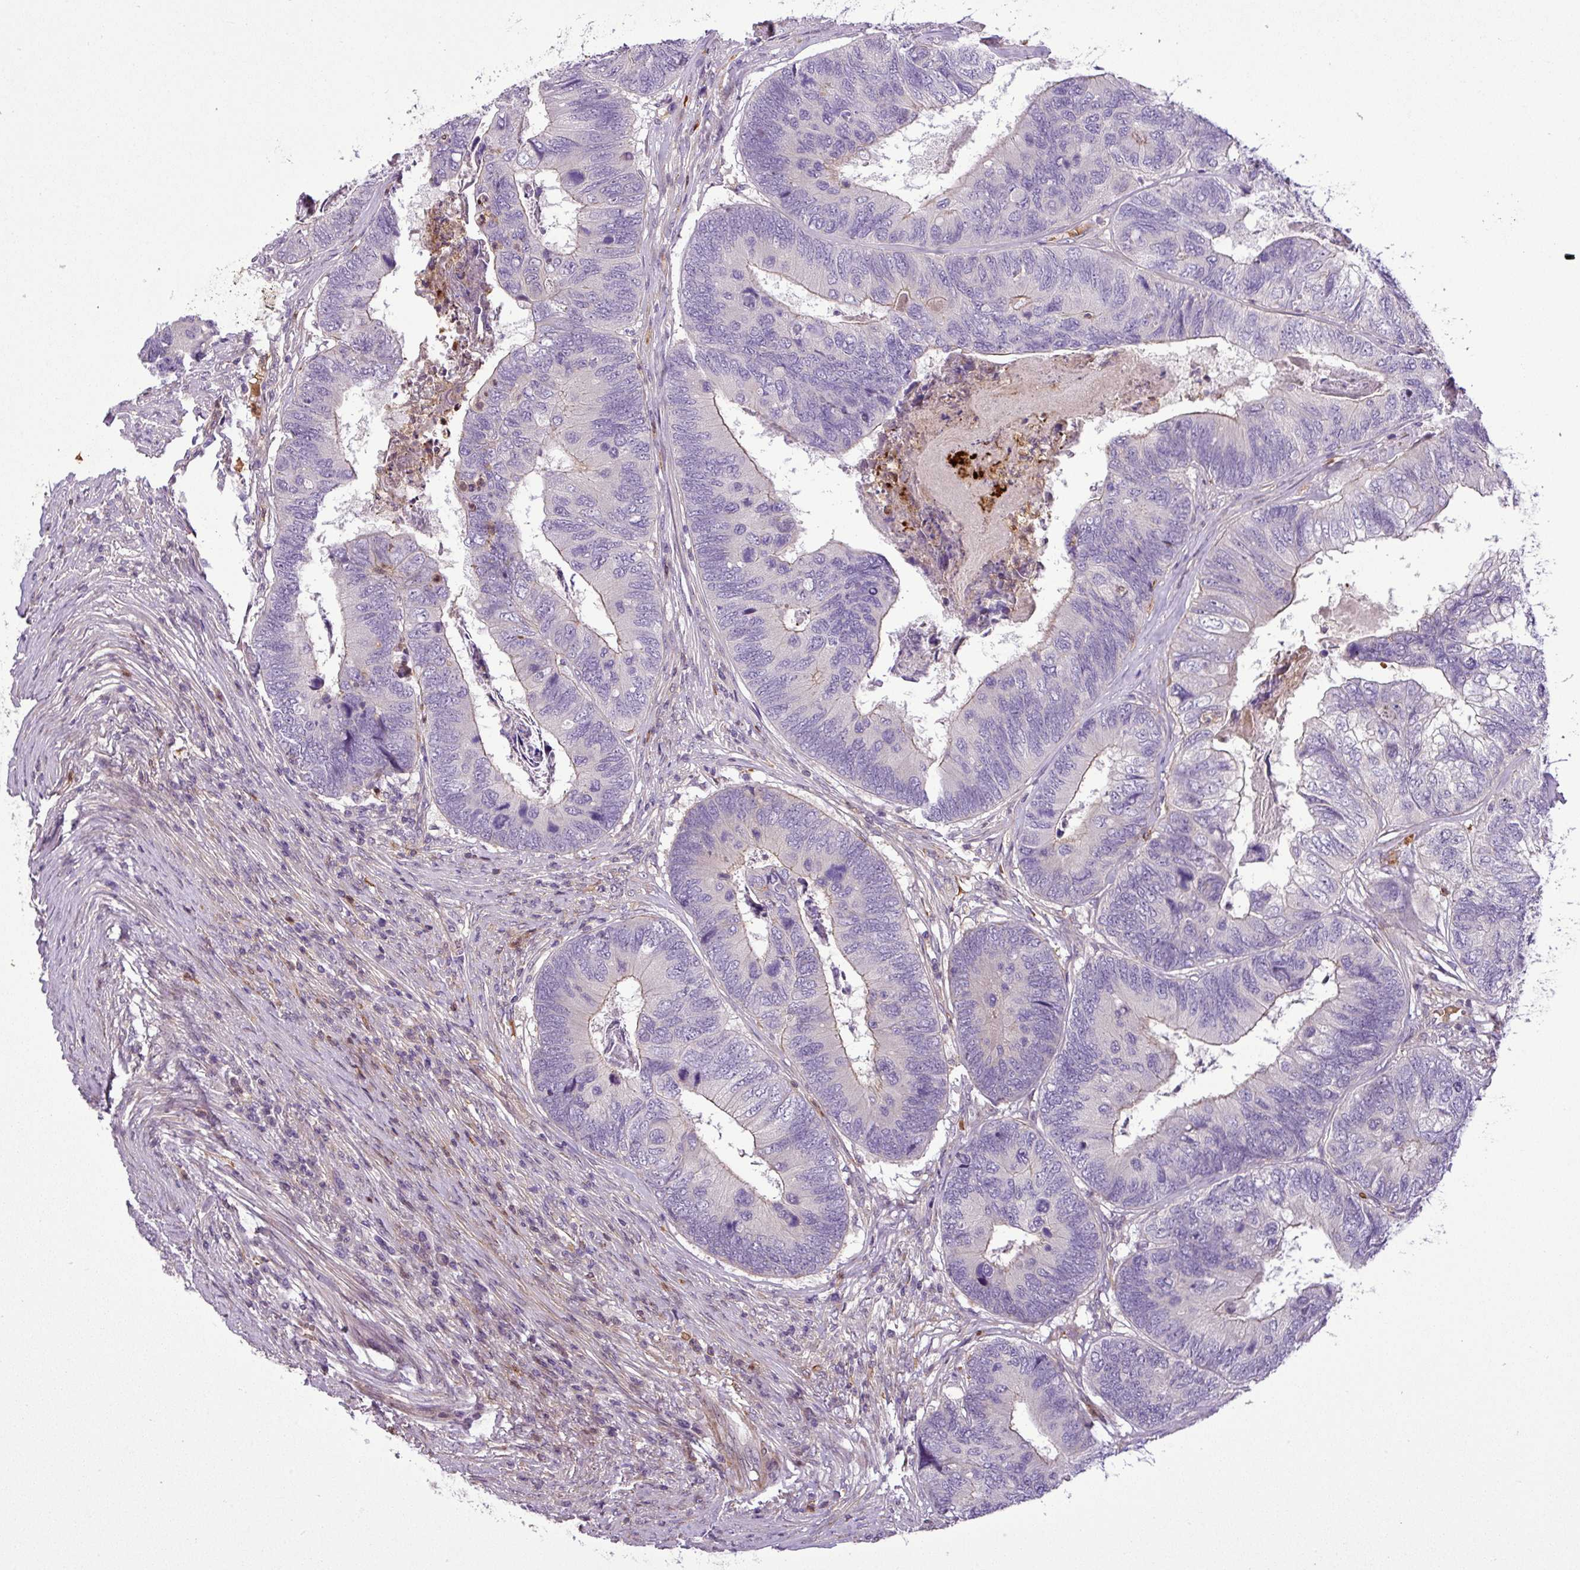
{"staining": {"intensity": "negative", "quantity": "none", "location": "none"}, "tissue": "colorectal cancer", "cell_type": "Tumor cells", "image_type": "cancer", "snomed": [{"axis": "morphology", "description": "Adenocarcinoma, NOS"}, {"axis": "topography", "description": "Colon"}], "caption": "High power microscopy image of an IHC micrograph of colorectal cancer, revealing no significant staining in tumor cells. (DAB immunohistochemistry (IHC) with hematoxylin counter stain).", "gene": "NBEAL2", "patient": {"sex": "female", "age": 67}}